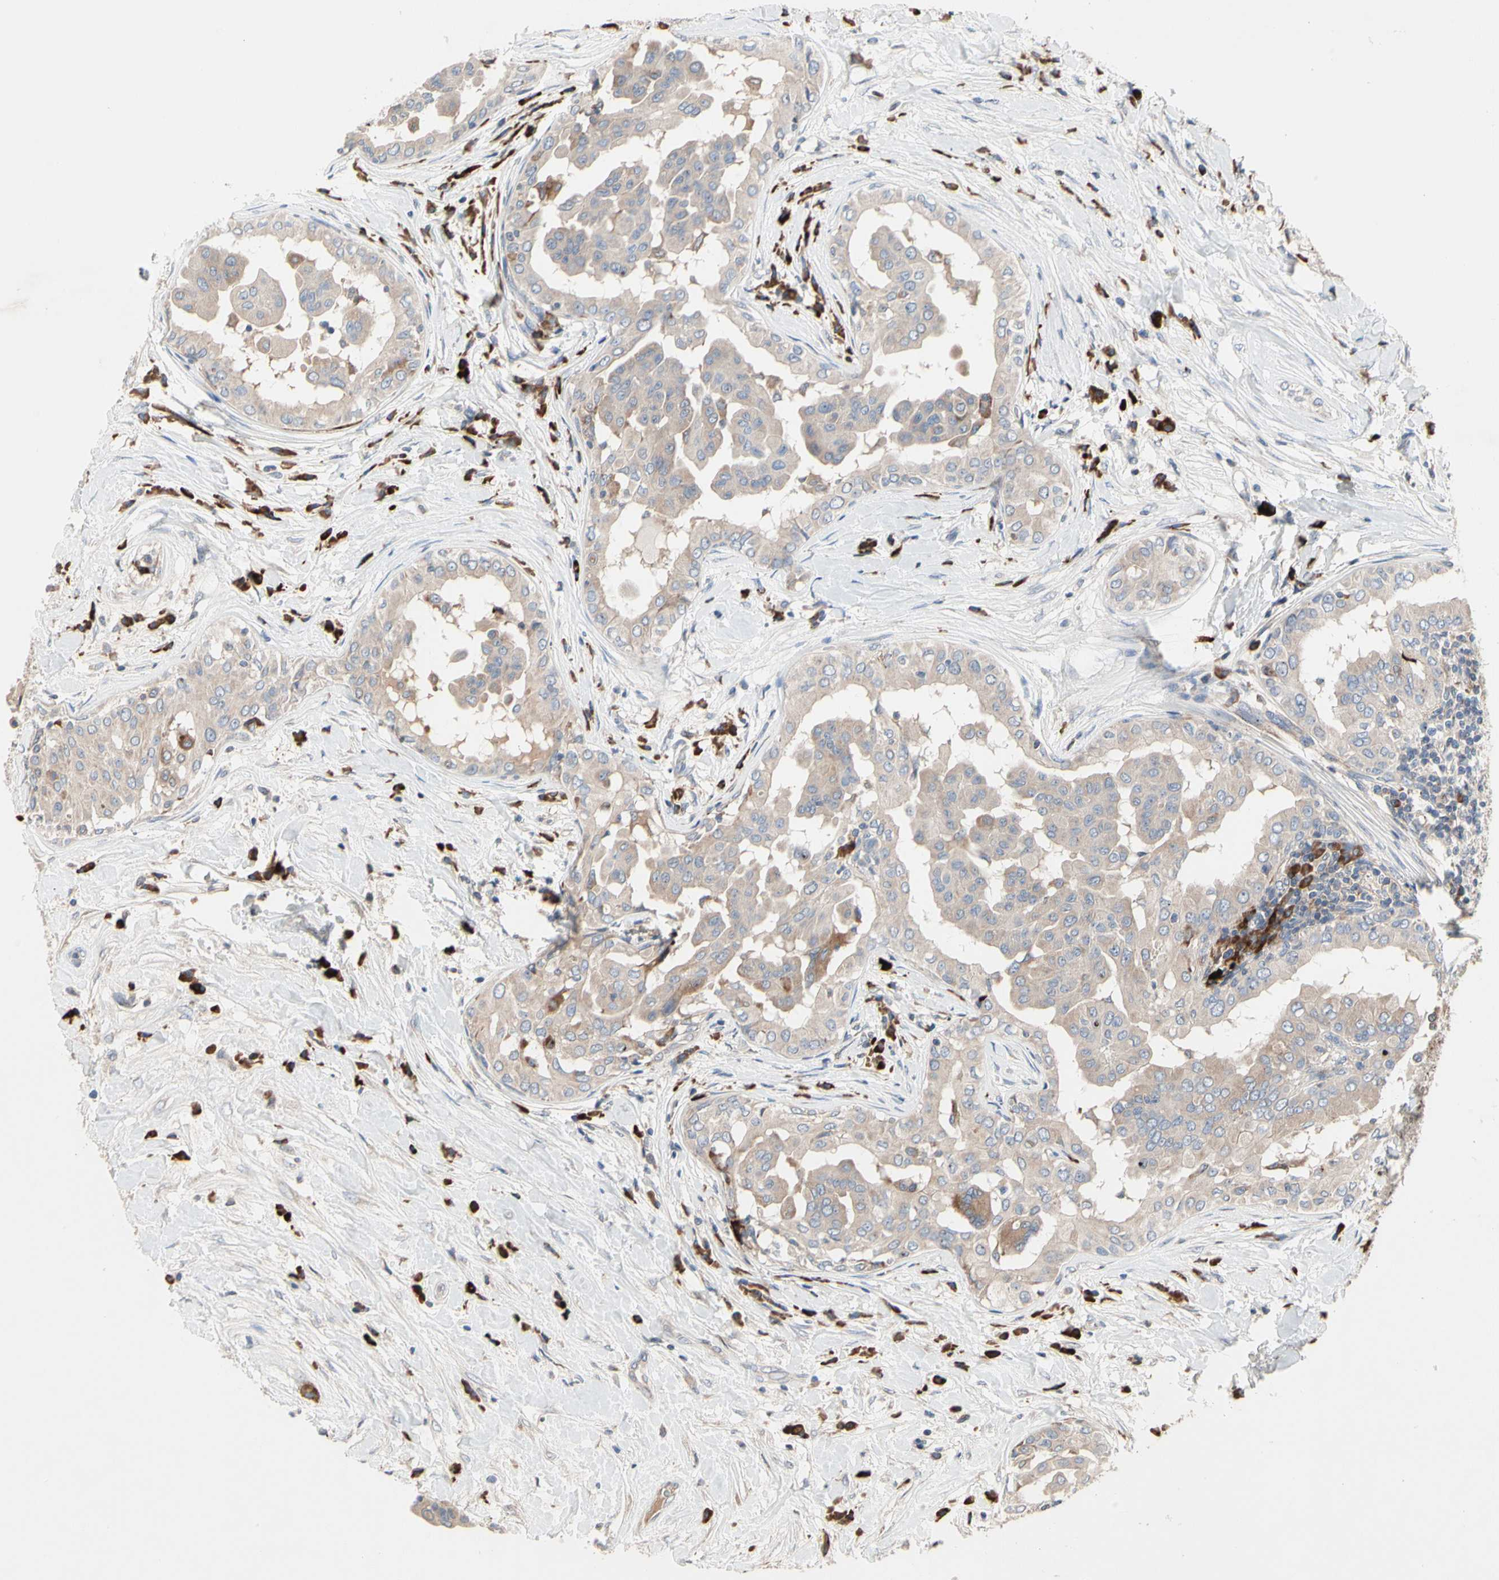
{"staining": {"intensity": "weak", "quantity": ">75%", "location": "cytoplasmic/membranous"}, "tissue": "thyroid cancer", "cell_type": "Tumor cells", "image_type": "cancer", "snomed": [{"axis": "morphology", "description": "Papillary adenocarcinoma, NOS"}, {"axis": "topography", "description": "Thyroid gland"}], "caption": "Protein staining by immunohistochemistry (IHC) demonstrates weak cytoplasmic/membranous expression in about >75% of tumor cells in thyroid papillary adenocarcinoma. Using DAB (brown) and hematoxylin (blue) stains, captured at high magnification using brightfield microscopy.", "gene": "MMEL1", "patient": {"sex": "male", "age": 33}}